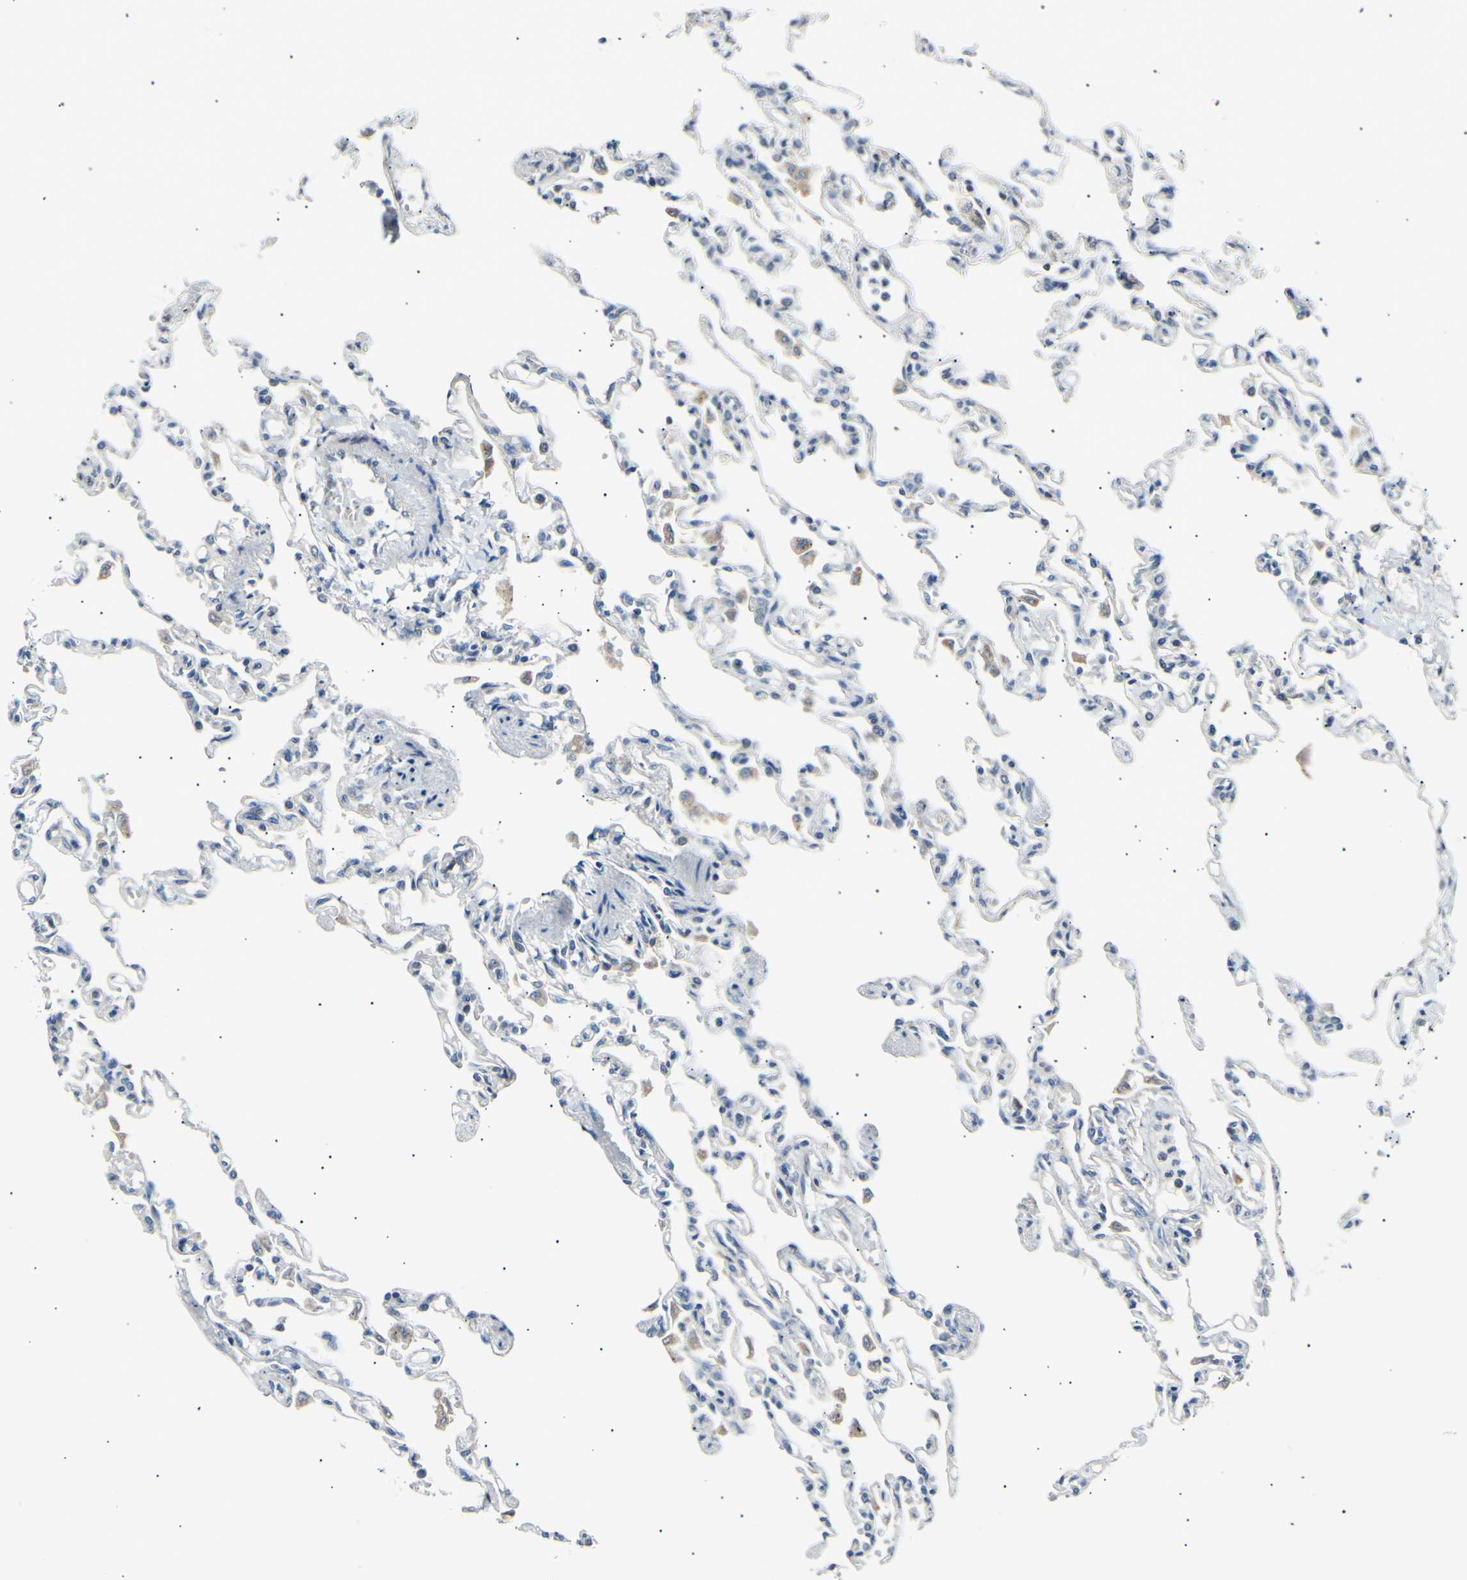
{"staining": {"intensity": "negative", "quantity": "none", "location": "none"}, "tissue": "lung", "cell_type": "Alveolar cells", "image_type": "normal", "snomed": [{"axis": "morphology", "description": "Normal tissue, NOS"}, {"axis": "topography", "description": "Lung"}], "caption": "This is a histopathology image of immunohistochemistry staining of unremarkable lung, which shows no positivity in alveolar cells. Nuclei are stained in blue.", "gene": "ITGA6", "patient": {"sex": "male", "age": 21}}